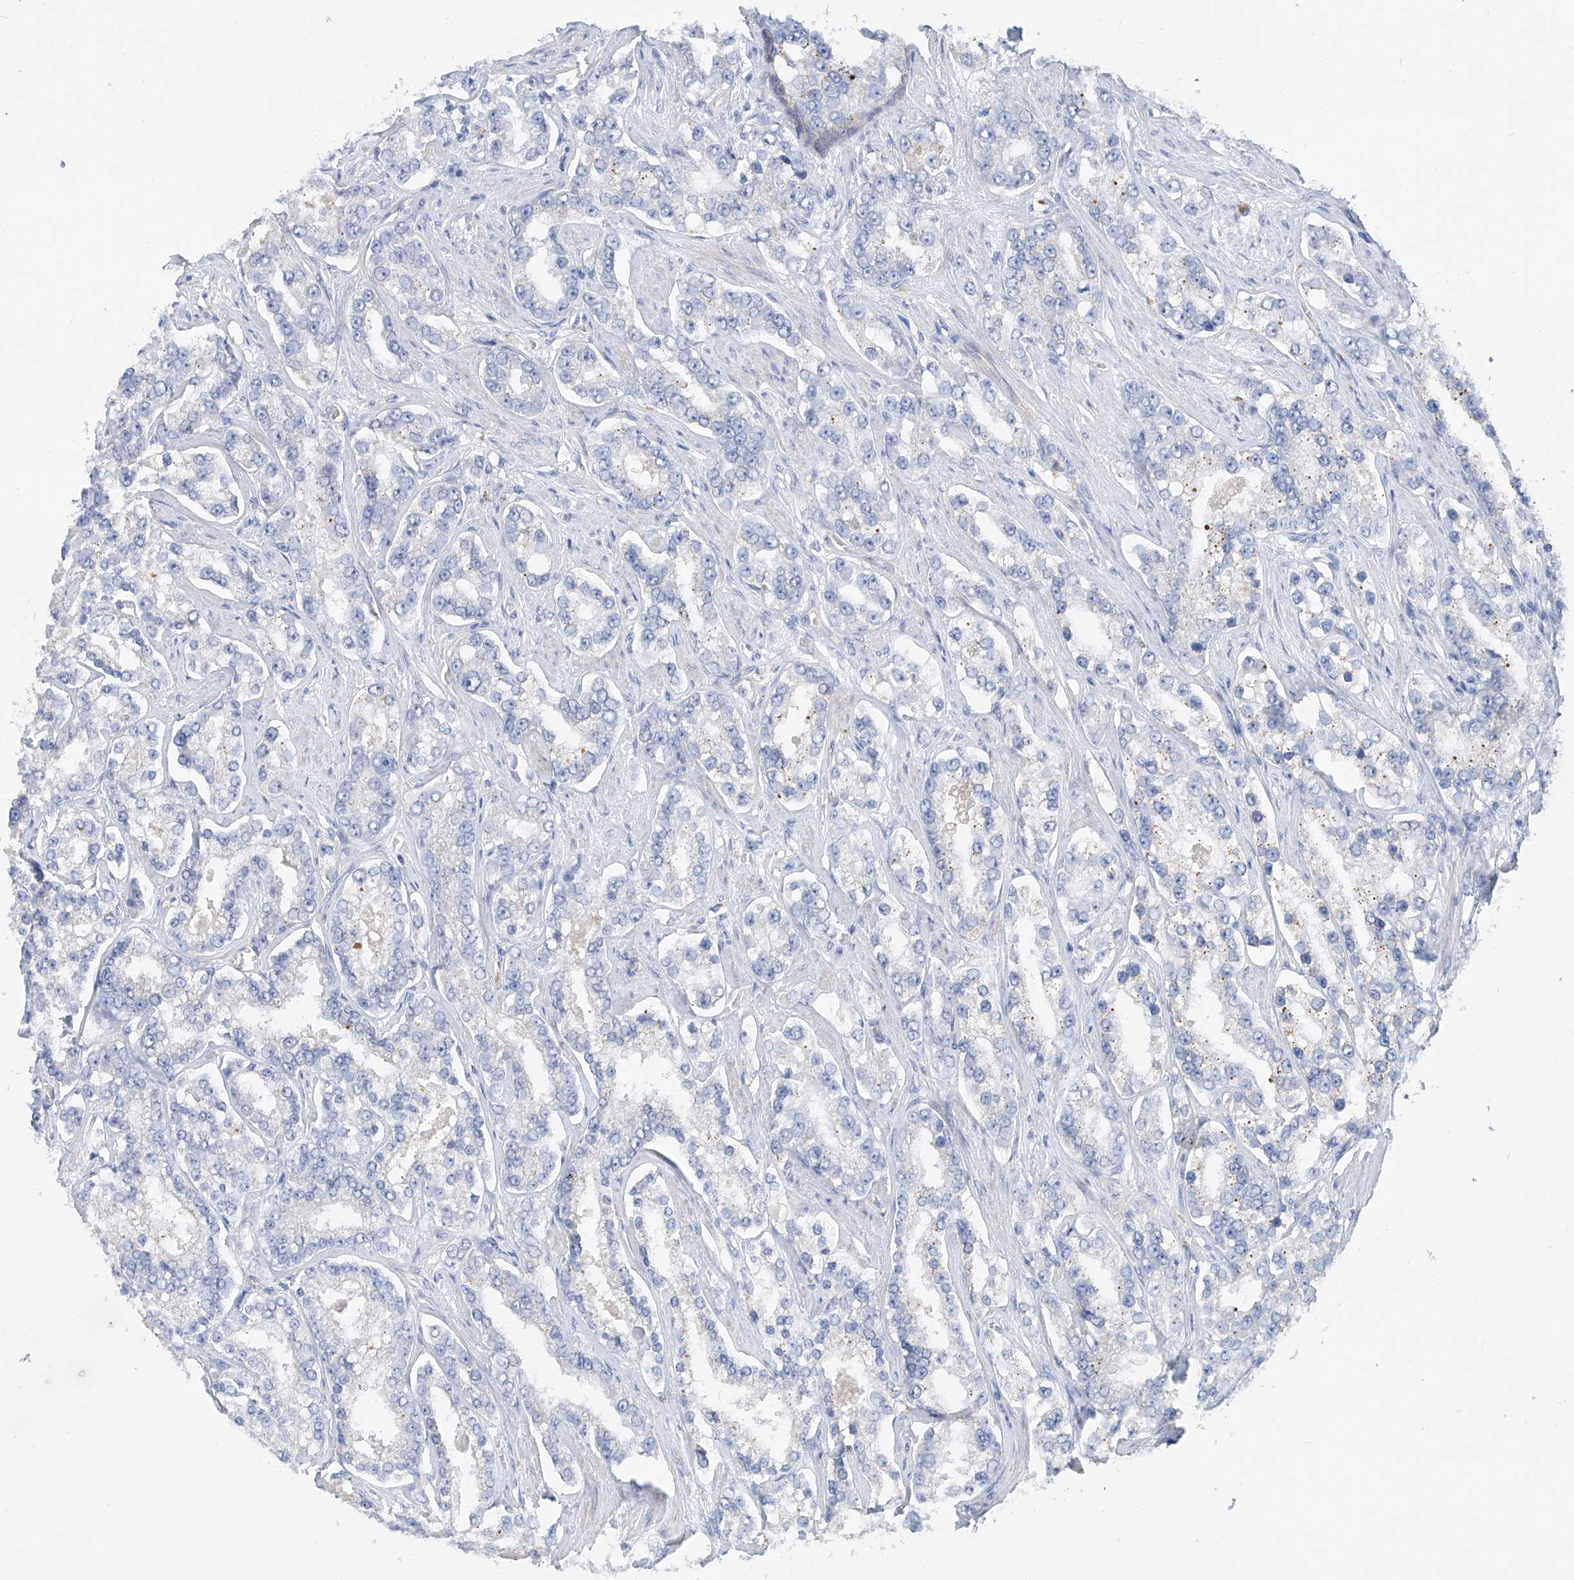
{"staining": {"intensity": "negative", "quantity": "none", "location": "none"}, "tissue": "prostate cancer", "cell_type": "Tumor cells", "image_type": "cancer", "snomed": [{"axis": "morphology", "description": "Normal tissue, NOS"}, {"axis": "morphology", "description": "Adenocarcinoma, High grade"}, {"axis": "topography", "description": "Prostate"}], "caption": "An immunohistochemistry image of prostate cancer (high-grade adenocarcinoma) is shown. There is no staining in tumor cells of prostate cancer (high-grade adenocarcinoma). Nuclei are stained in blue.", "gene": "ITGA9", "patient": {"sex": "male", "age": 83}}